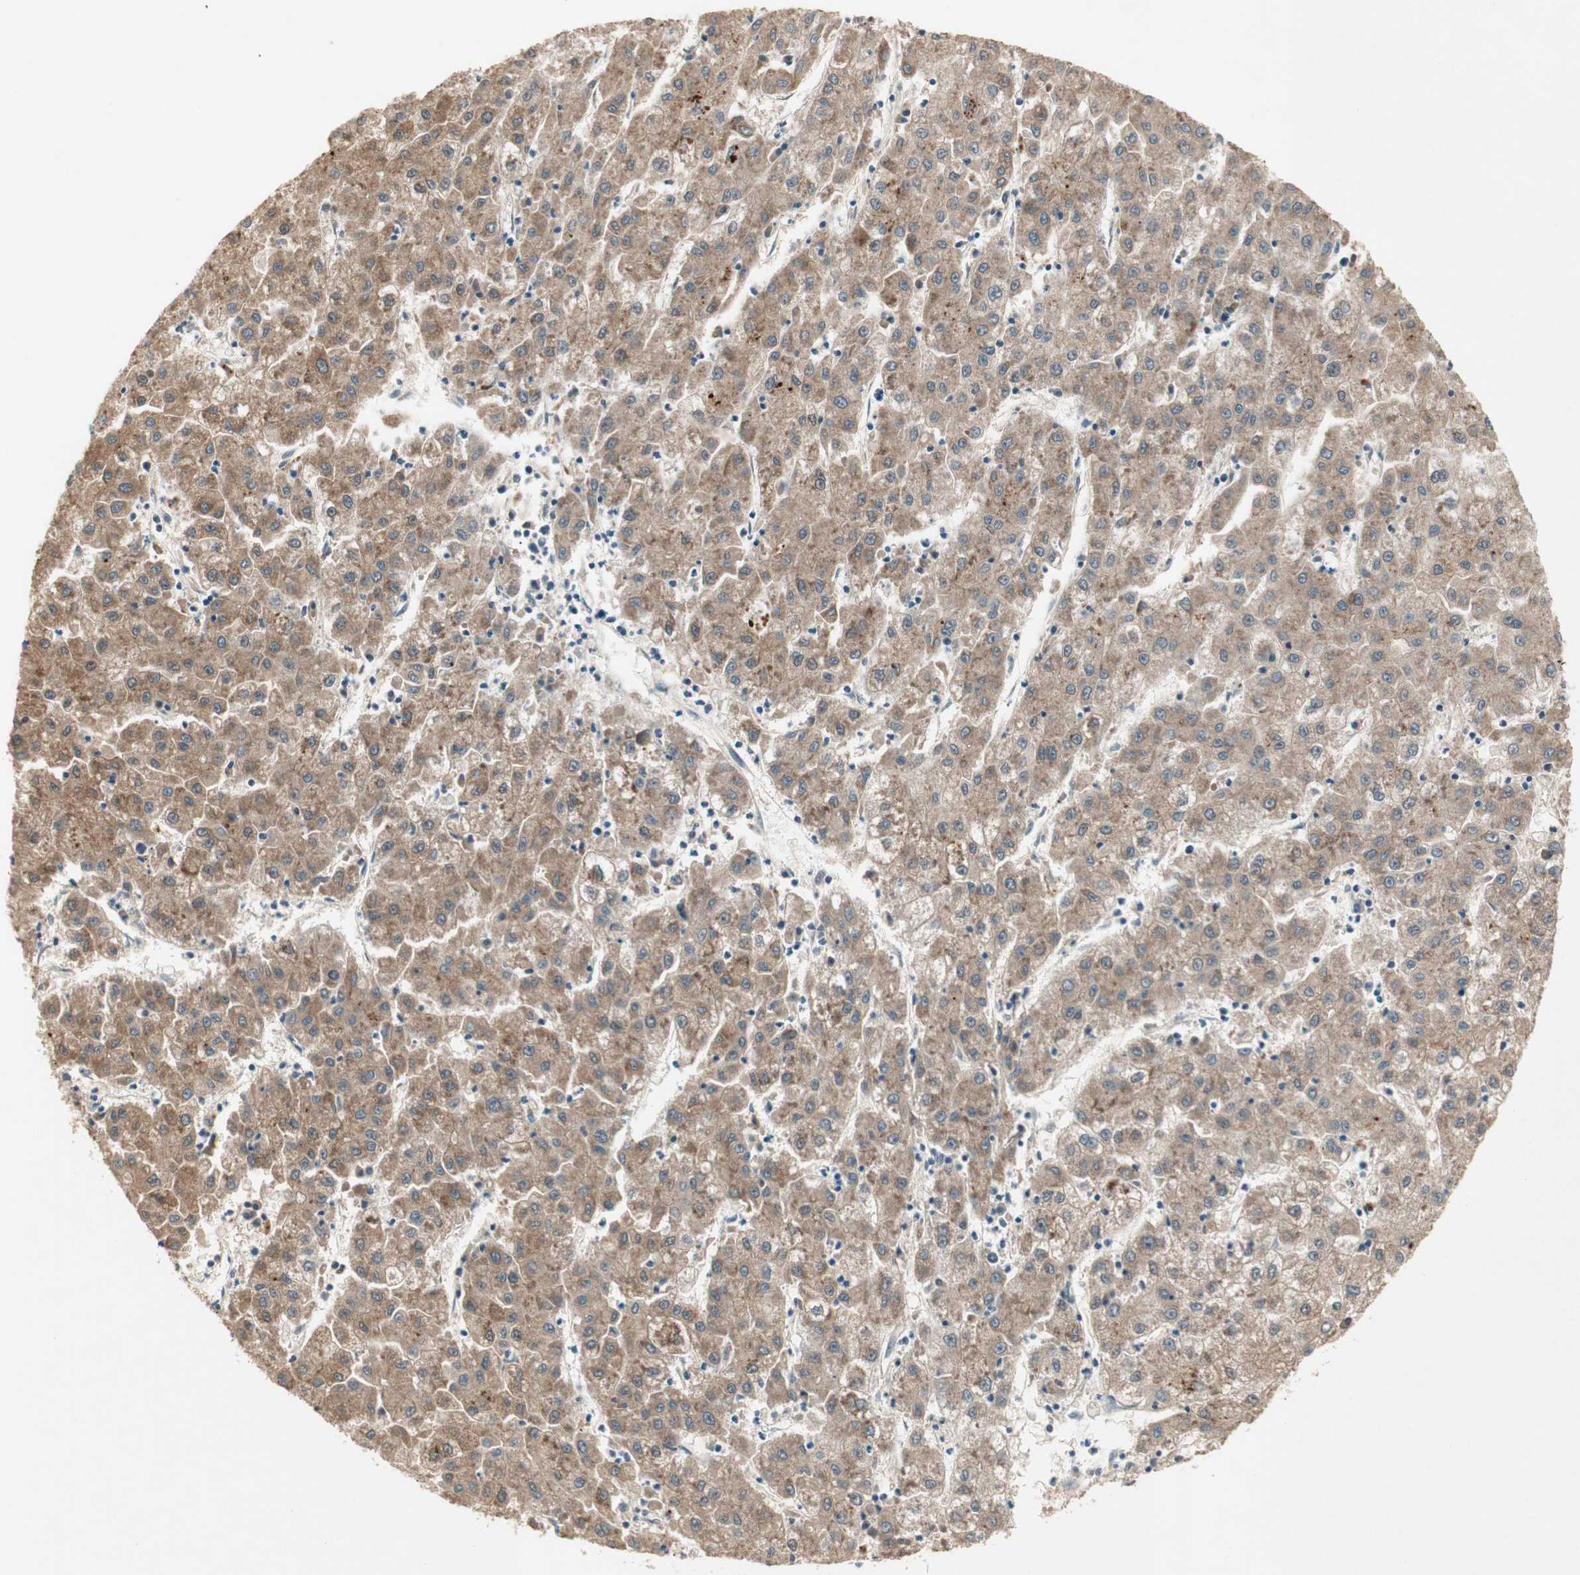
{"staining": {"intensity": "moderate", "quantity": ">75%", "location": "cytoplasmic/membranous"}, "tissue": "liver cancer", "cell_type": "Tumor cells", "image_type": "cancer", "snomed": [{"axis": "morphology", "description": "Carcinoma, Hepatocellular, NOS"}, {"axis": "topography", "description": "Liver"}], "caption": "The micrograph exhibits immunohistochemical staining of liver cancer (hepatocellular carcinoma). There is moderate cytoplasmic/membranous staining is appreciated in approximately >75% of tumor cells. The staining was performed using DAB to visualize the protein expression in brown, while the nuclei were stained in blue with hematoxylin (Magnification: 20x).", "gene": "ACSL5", "patient": {"sex": "male", "age": 72}}